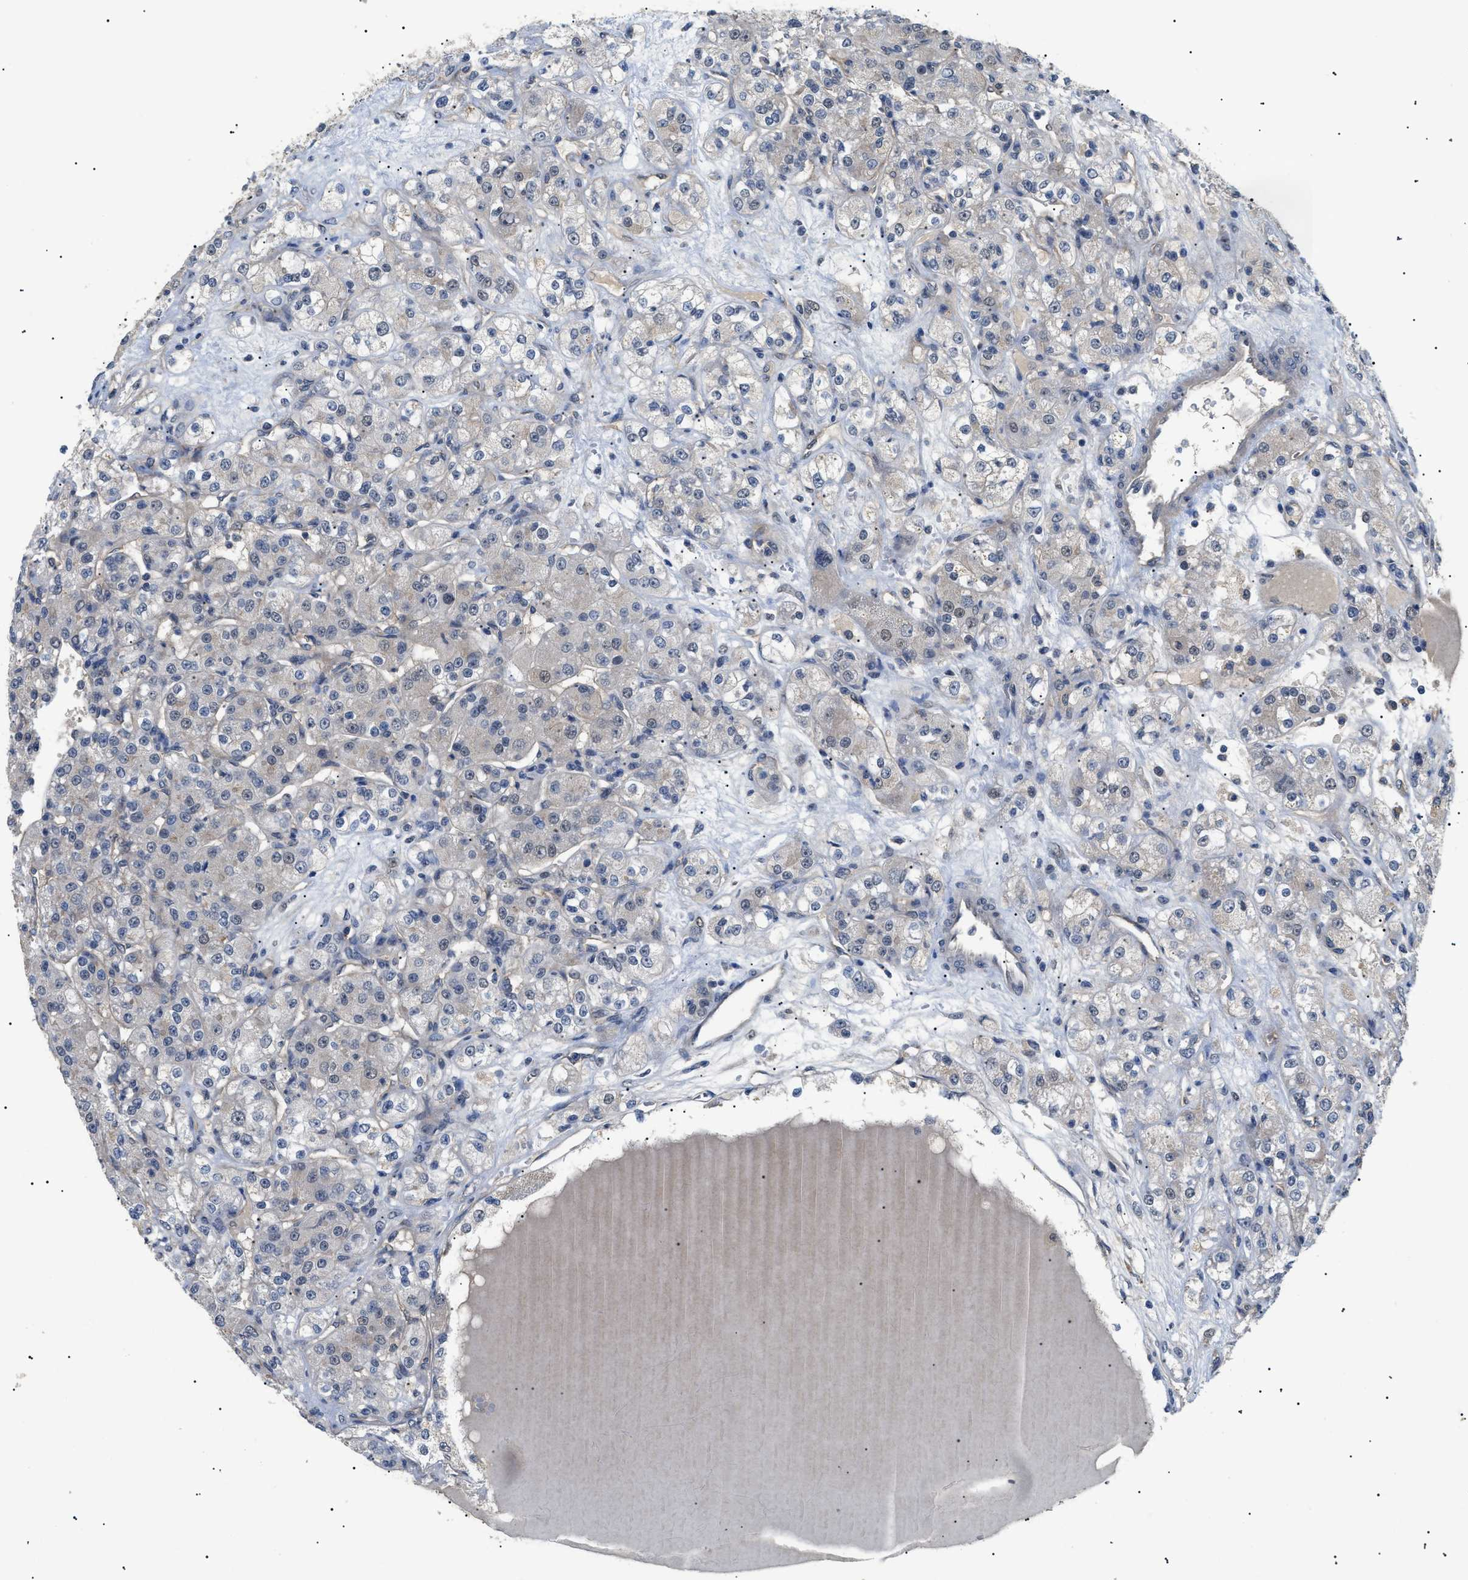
{"staining": {"intensity": "weak", "quantity": "25%-75%", "location": "cytoplasmic/membranous"}, "tissue": "renal cancer", "cell_type": "Tumor cells", "image_type": "cancer", "snomed": [{"axis": "morphology", "description": "Normal tissue, NOS"}, {"axis": "morphology", "description": "Adenocarcinoma, NOS"}, {"axis": "topography", "description": "Kidney"}], "caption": "DAB immunohistochemical staining of renal adenocarcinoma reveals weak cytoplasmic/membranous protein expression in approximately 25%-75% of tumor cells. Immunohistochemistry stains the protein of interest in brown and the nuclei are stained blue.", "gene": "CRCP", "patient": {"sex": "male", "age": 61}}